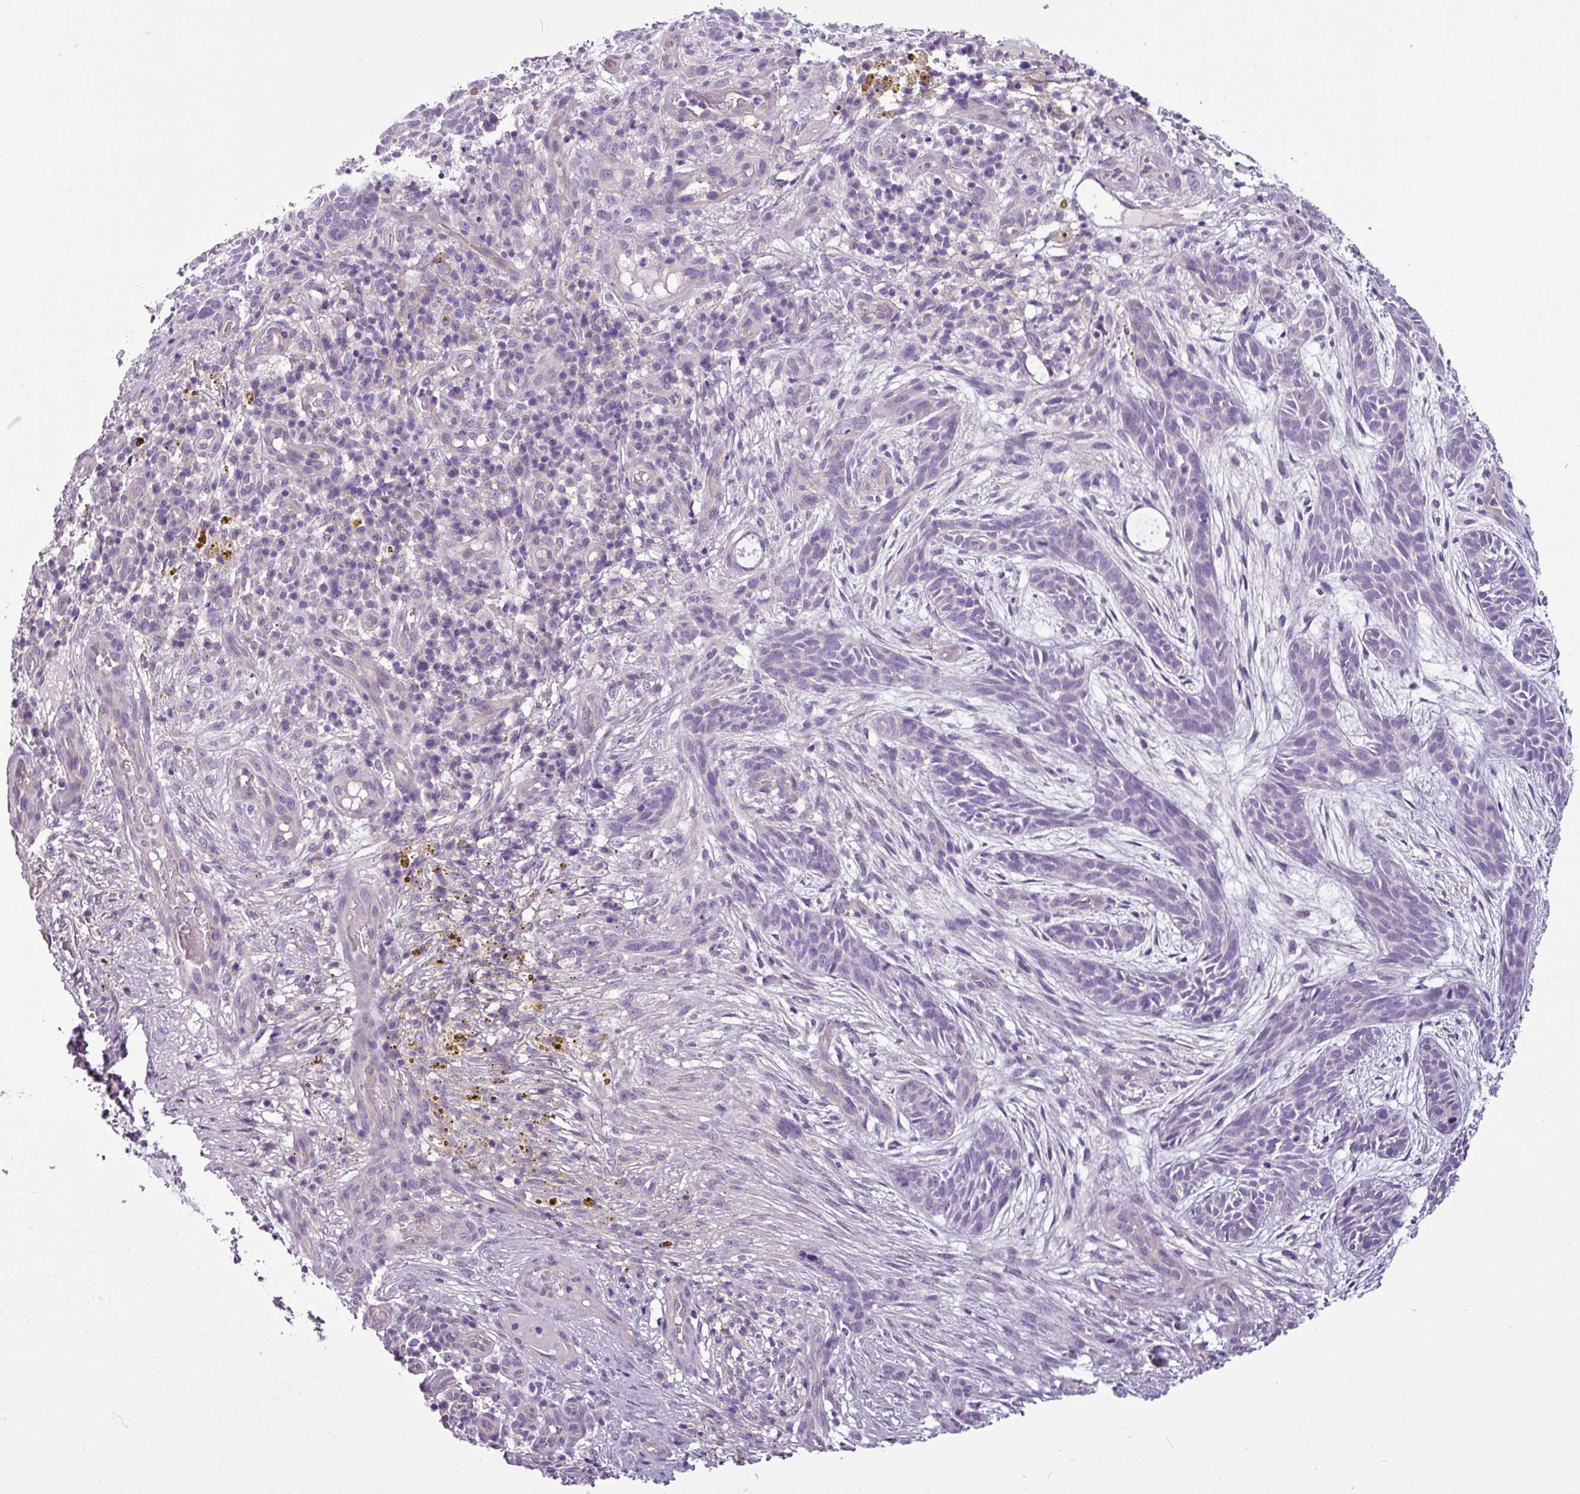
{"staining": {"intensity": "negative", "quantity": "none", "location": "none"}, "tissue": "skin cancer", "cell_type": "Tumor cells", "image_type": "cancer", "snomed": [{"axis": "morphology", "description": "Basal cell carcinoma"}, {"axis": "topography", "description": "Skin"}], "caption": "An image of human skin cancer (basal cell carcinoma) is negative for staining in tumor cells.", "gene": "TMEM178B", "patient": {"sex": "male", "age": 89}}